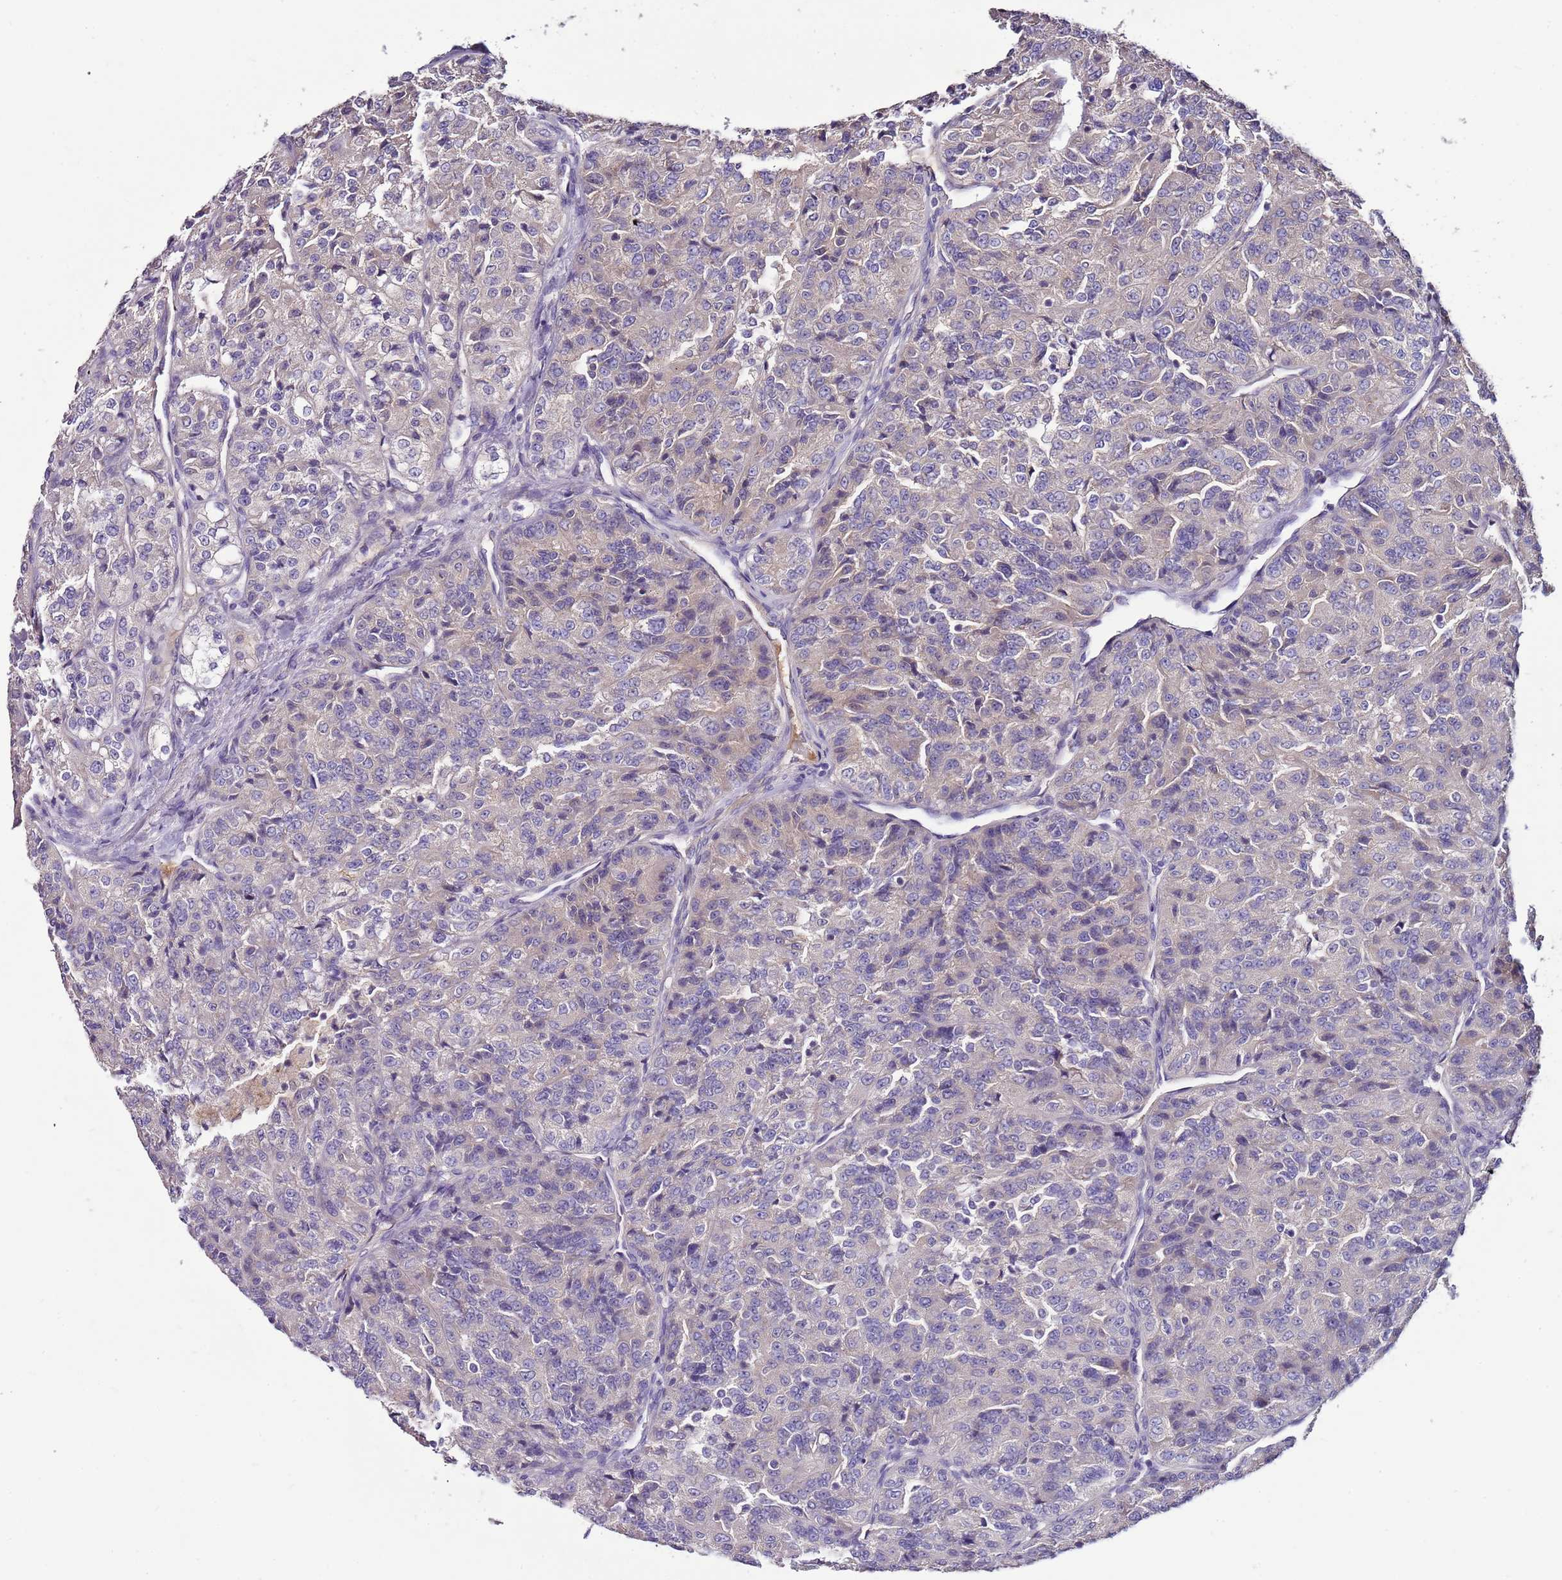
{"staining": {"intensity": "weak", "quantity": "25%-75%", "location": "cytoplasmic/membranous"}, "tissue": "renal cancer", "cell_type": "Tumor cells", "image_type": "cancer", "snomed": [{"axis": "morphology", "description": "Adenocarcinoma, NOS"}, {"axis": "topography", "description": "Kidney"}], "caption": "Renal cancer (adenocarcinoma) stained with a brown dye exhibits weak cytoplasmic/membranous positive positivity in about 25%-75% of tumor cells.", "gene": "FAM20A", "patient": {"sex": "female", "age": 63}}